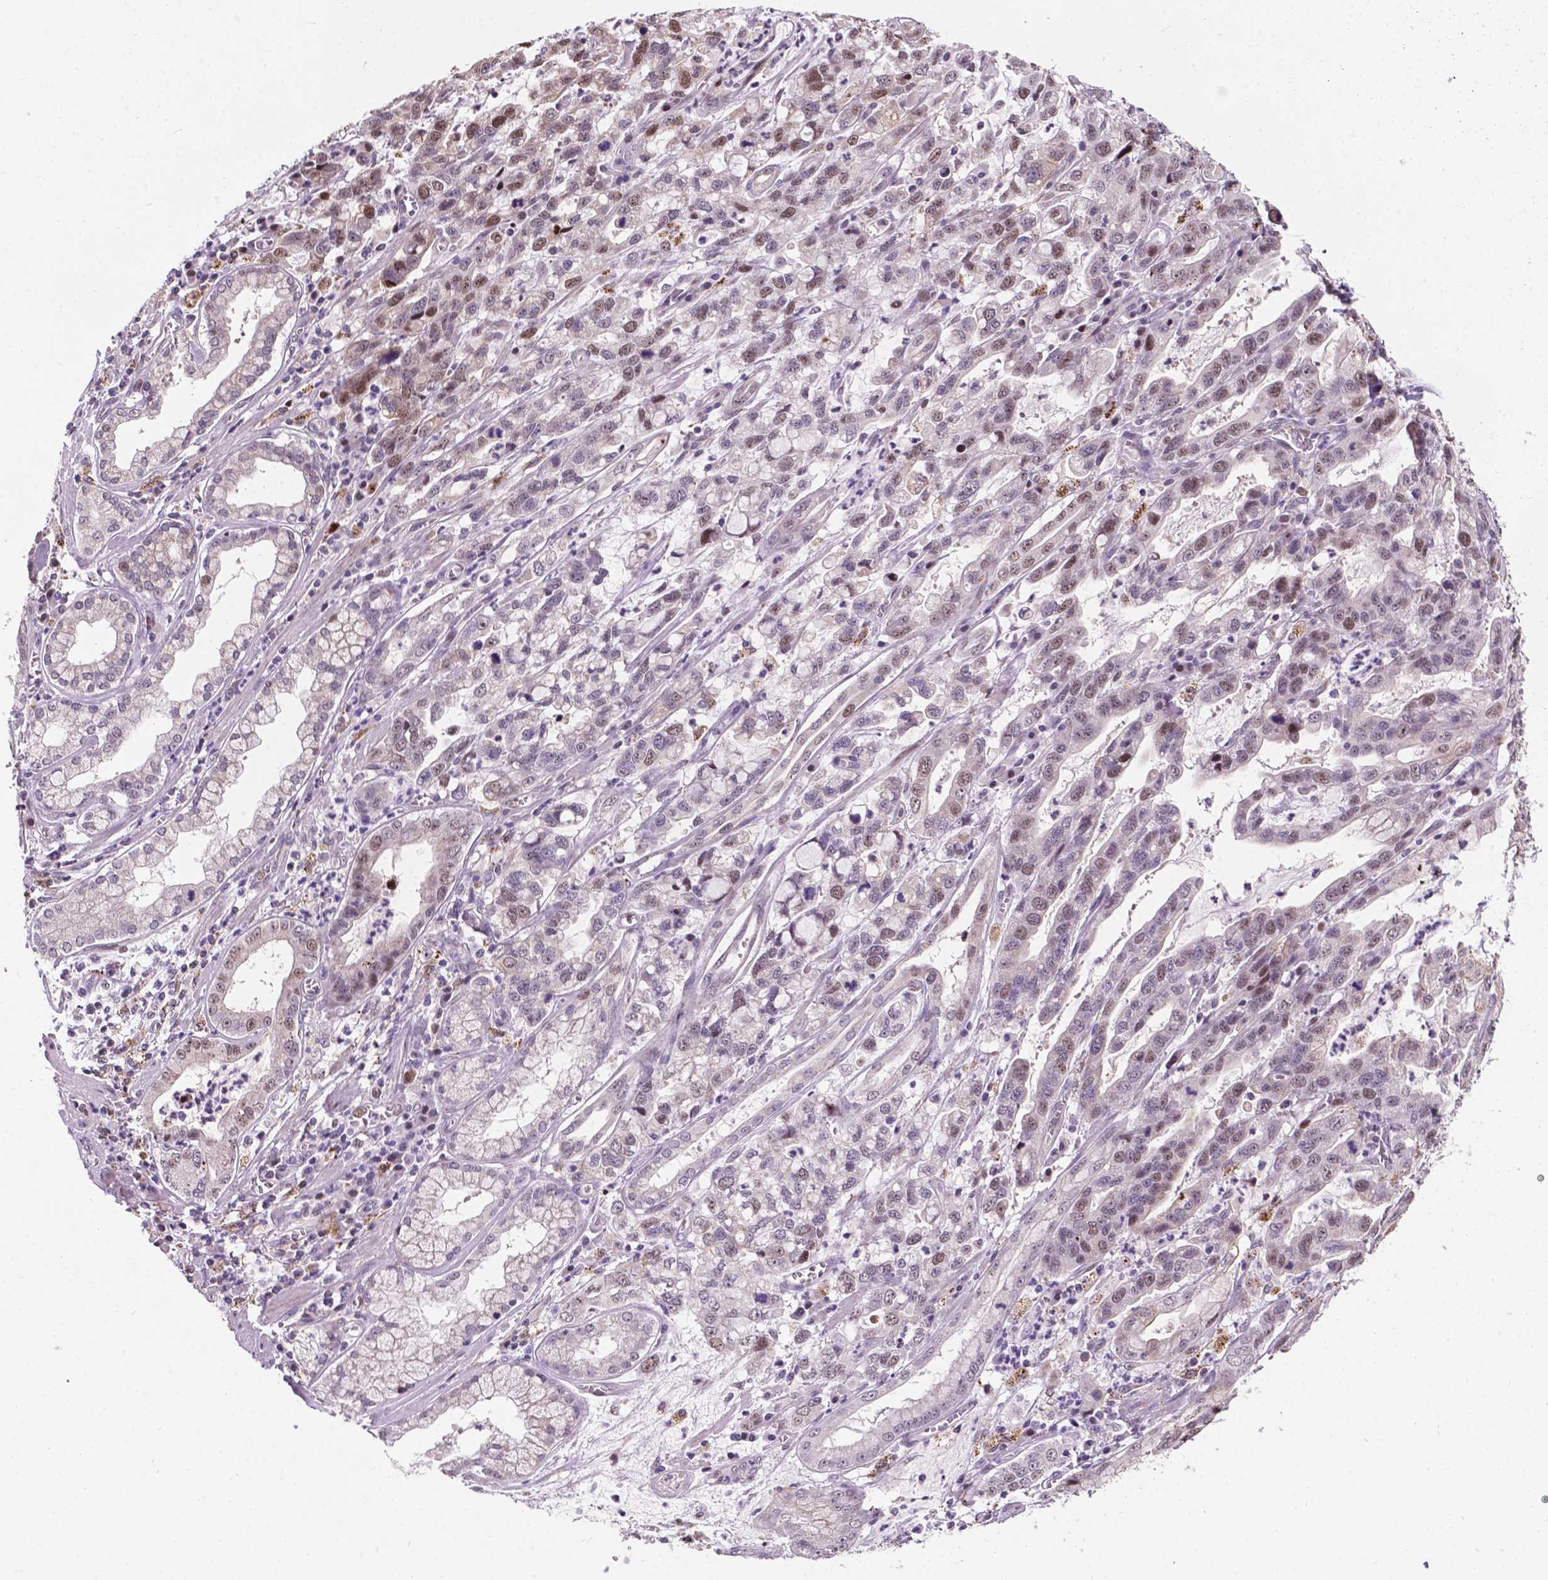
{"staining": {"intensity": "weak", "quantity": "25%-75%", "location": "nuclear"}, "tissue": "stomach cancer", "cell_type": "Tumor cells", "image_type": "cancer", "snomed": [{"axis": "morphology", "description": "Adenocarcinoma, NOS"}, {"axis": "topography", "description": "Stomach, lower"}], "caption": "Immunohistochemistry image of neoplastic tissue: human stomach cancer (adenocarcinoma) stained using immunohistochemistry (IHC) displays low levels of weak protein expression localized specifically in the nuclear of tumor cells, appearing as a nuclear brown color.", "gene": "SMAD3", "patient": {"sex": "female", "age": 76}}